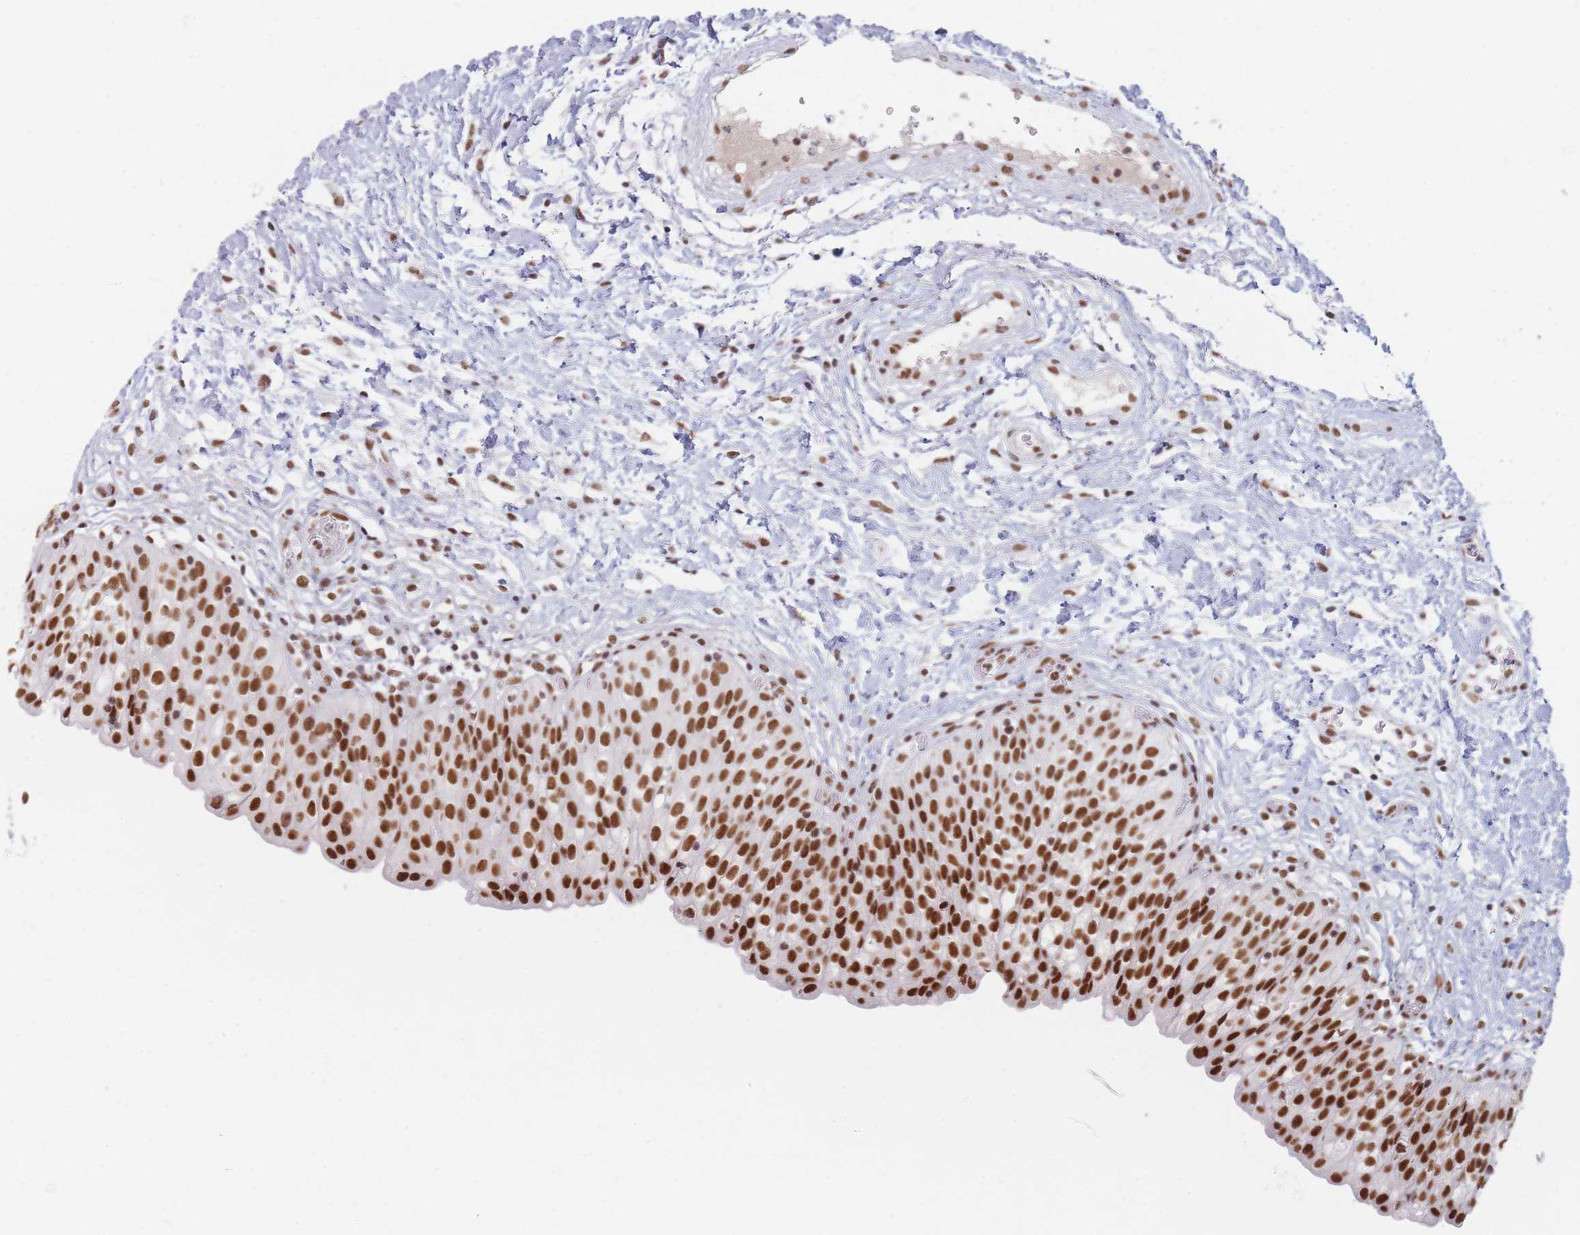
{"staining": {"intensity": "strong", "quantity": ">75%", "location": "nuclear"}, "tissue": "urinary bladder", "cell_type": "Urothelial cells", "image_type": "normal", "snomed": [{"axis": "morphology", "description": "Normal tissue, NOS"}, {"axis": "topography", "description": "Urinary bladder"}], "caption": "A brown stain shows strong nuclear positivity of a protein in urothelial cells of unremarkable human urinary bladder. The staining was performed using DAB, with brown indicating positive protein expression. Nuclei are stained blue with hematoxylin.", "gene": "SAFB2", "patient": {"sex": "male", "age": 55}}